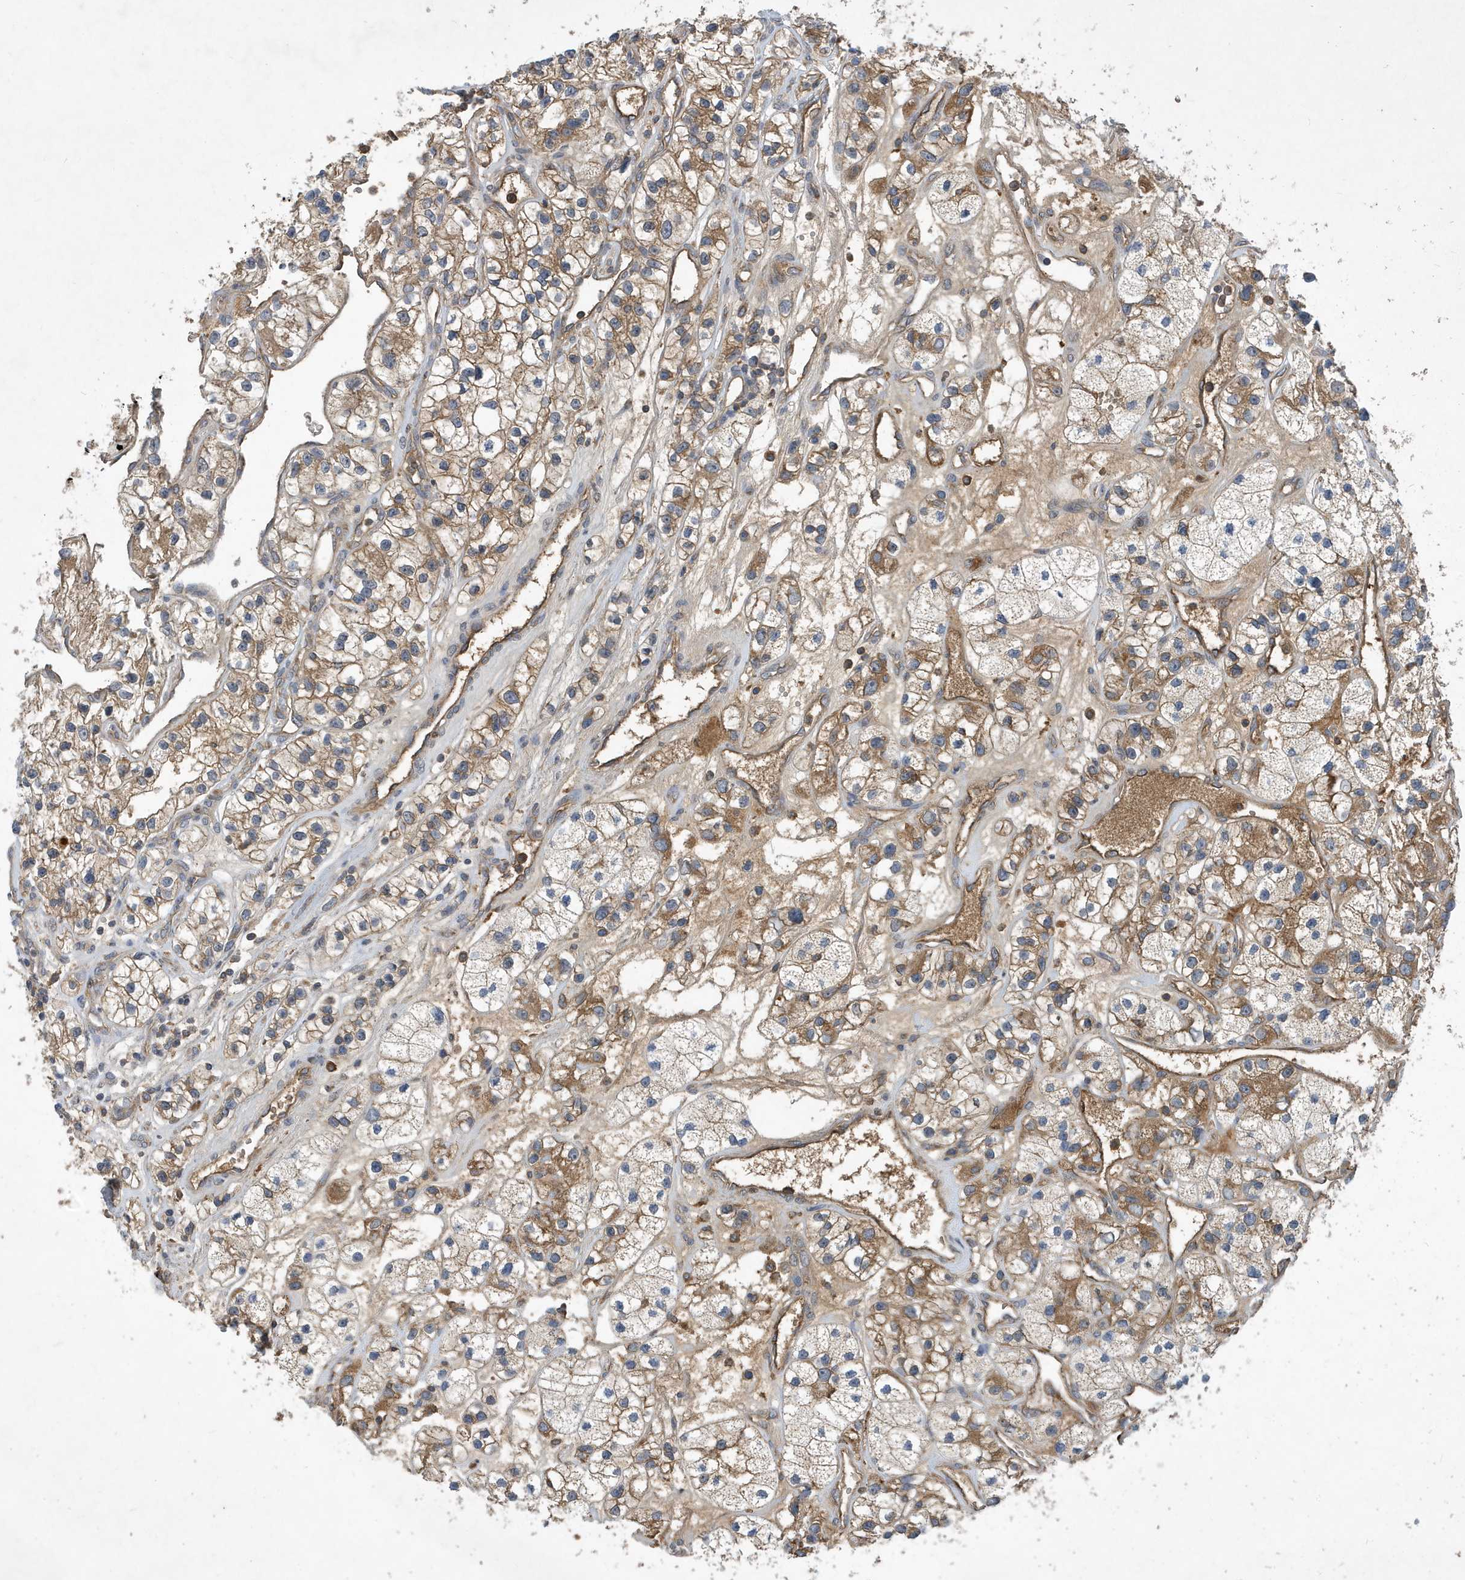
{"staining": {"intensity": "weak", "quantity": ">75%", "location": "cytoplasmic/membranous"}, "tissue": "renal cancer", "cell_type": "Tumor cells", "image_type": "cancer", "snomed": [{"axis": "morphology", "description": "Adenocarcinoma, NOS"}, {"axis": "topography", "description": "Kidney"}], "caption": "The photomicrograph shows immunohistochemical staining of renal cancer. There is weak cytoplasmic/membranous expression is seen in approximately >75% of tumor cells.", "gene": "STK19", "patient": {"sex": "female", "age": 57}}